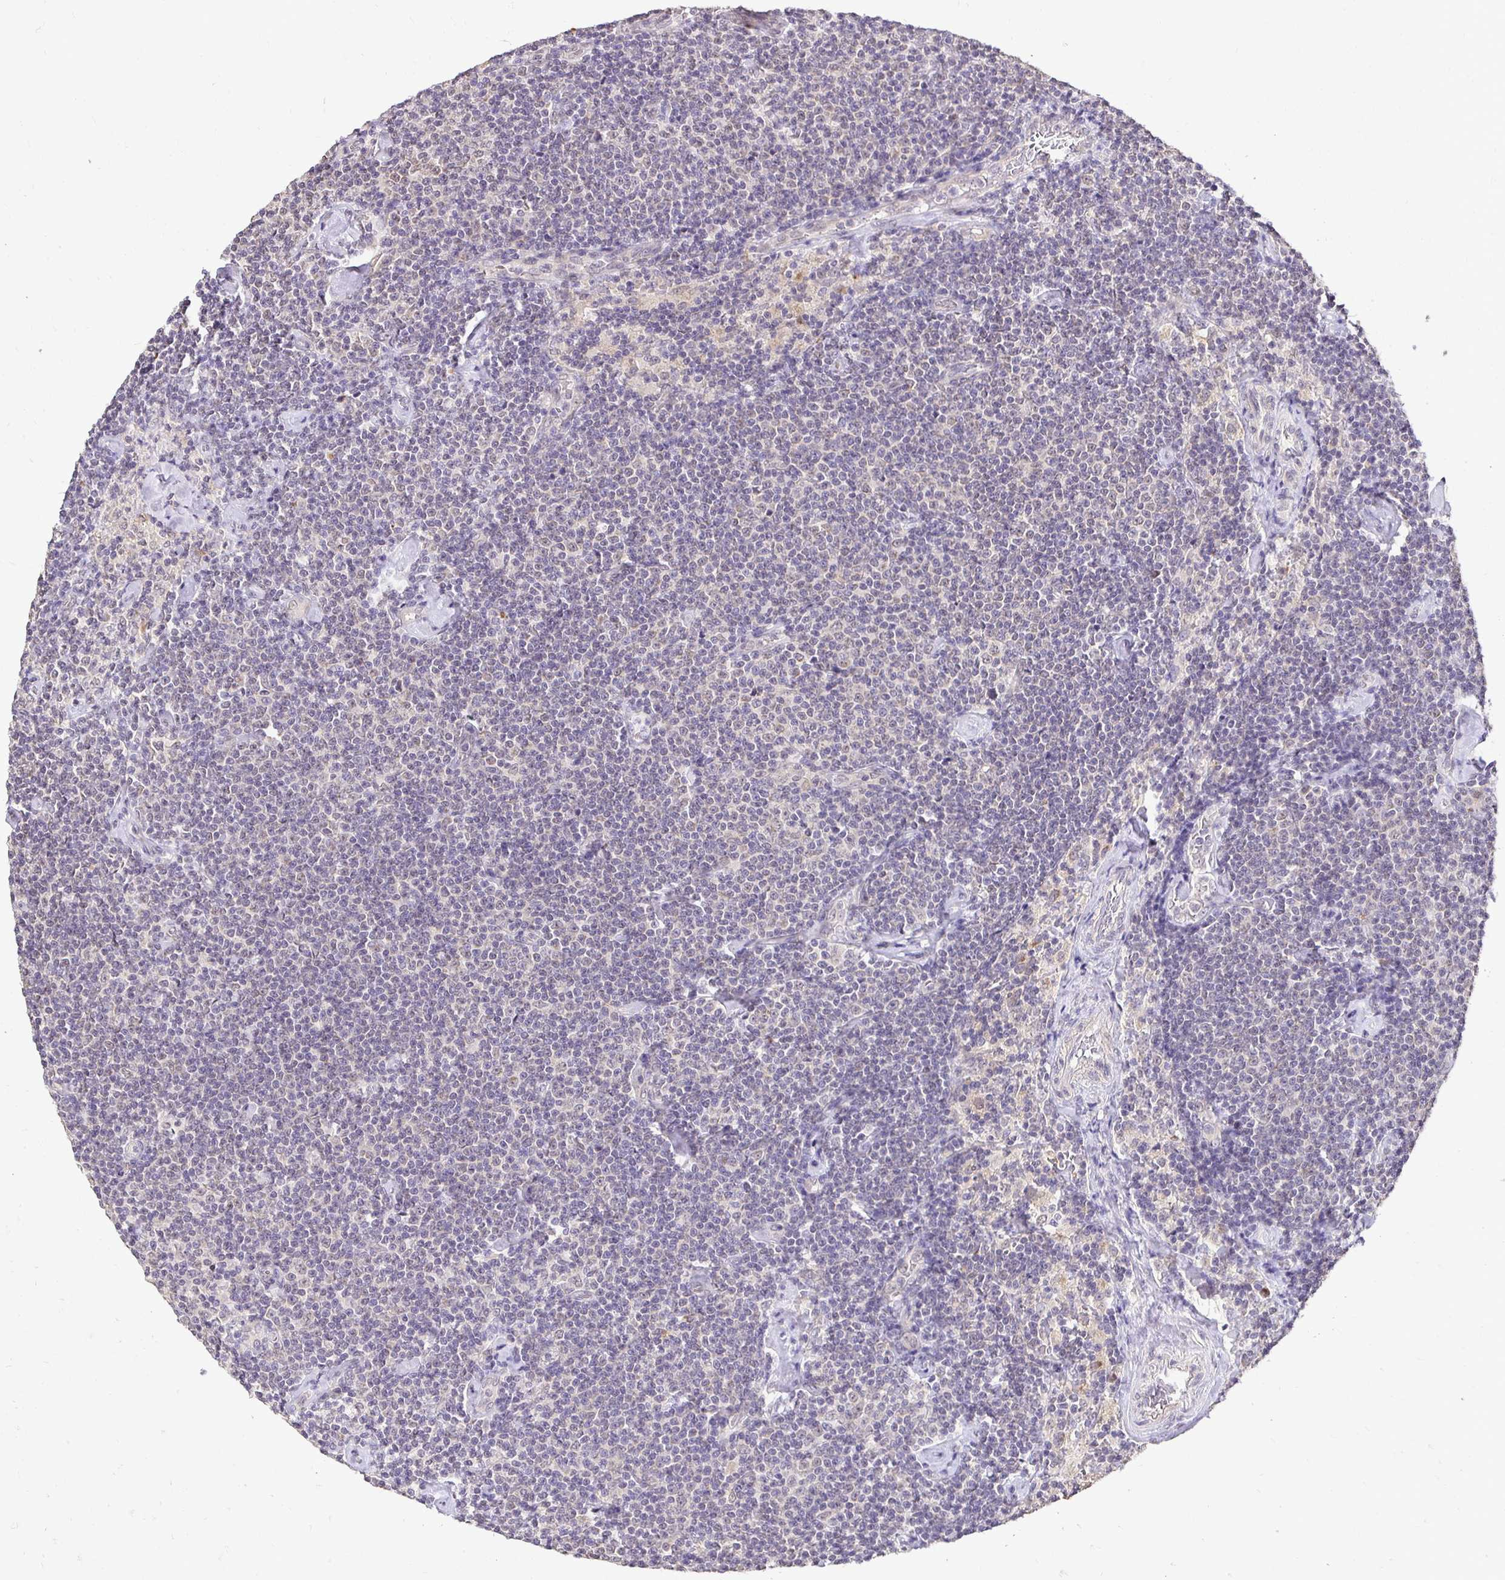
{"staining": {"intensity": "negative", "quantity": "none", "location": "none"}, "tissue": "lymphoma", "cell_type": "Tumor cells", "image_type": "cancer", "snomed": [{"axis": "morphology", "description": "Malignant lymphoma, non-Hodgkin's type, Low grade"}, {"axis": "topography", "description": "Lymph node"}], "caption": "Lymphoma was stained to show a protein in brown. There is no significant positivity in tumor cells. (Brightfield microscopy of DAB (3,3'-diaminobenzidine) immunohistochemistry at high magnification).", "gene": "RHEBL1", "patient": {"sex": "male", "age": 81}}